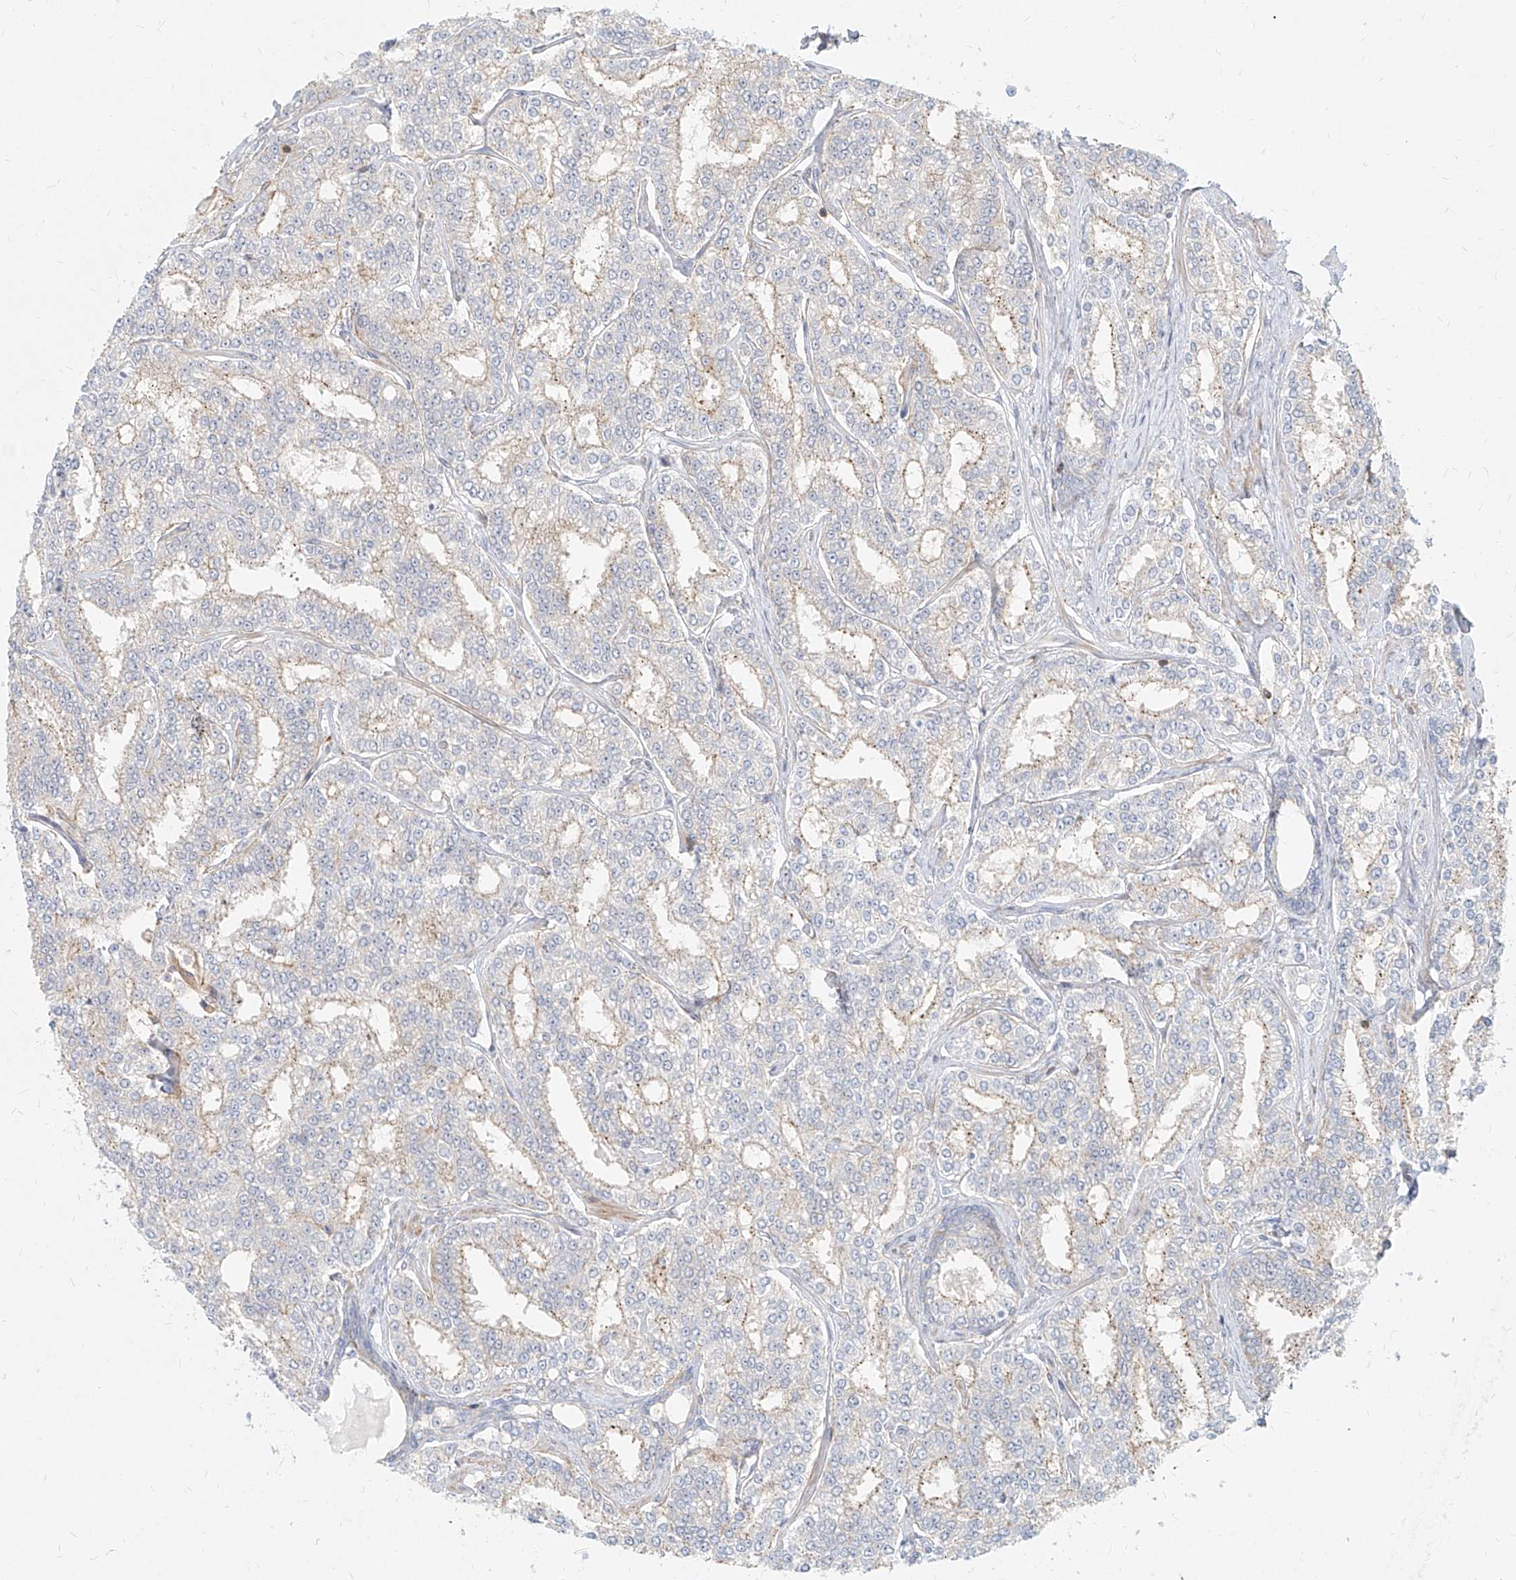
{"staining": {"intensity": "weak", "quantity": "<25%", "location": "cytoplasmic/membranous"}, "tissue": "prostate cancer", "cell_type": "Tumor cells", "image_type": "cancer", "snomed": [{"axis": "morphology", "description": "Normal tissue, NOS"}, {"axis": "morphology", "description": "Adenocarcinoma, High grade"}, {"axis": "topography", "description": "Prostate"}], "caption": "DAB immunohistochemical staining of prostate cancer reveals no significant positivity in tumor cells.", "gene": "SLC2A12", "patient": {"sex": "male", "age": 83}}